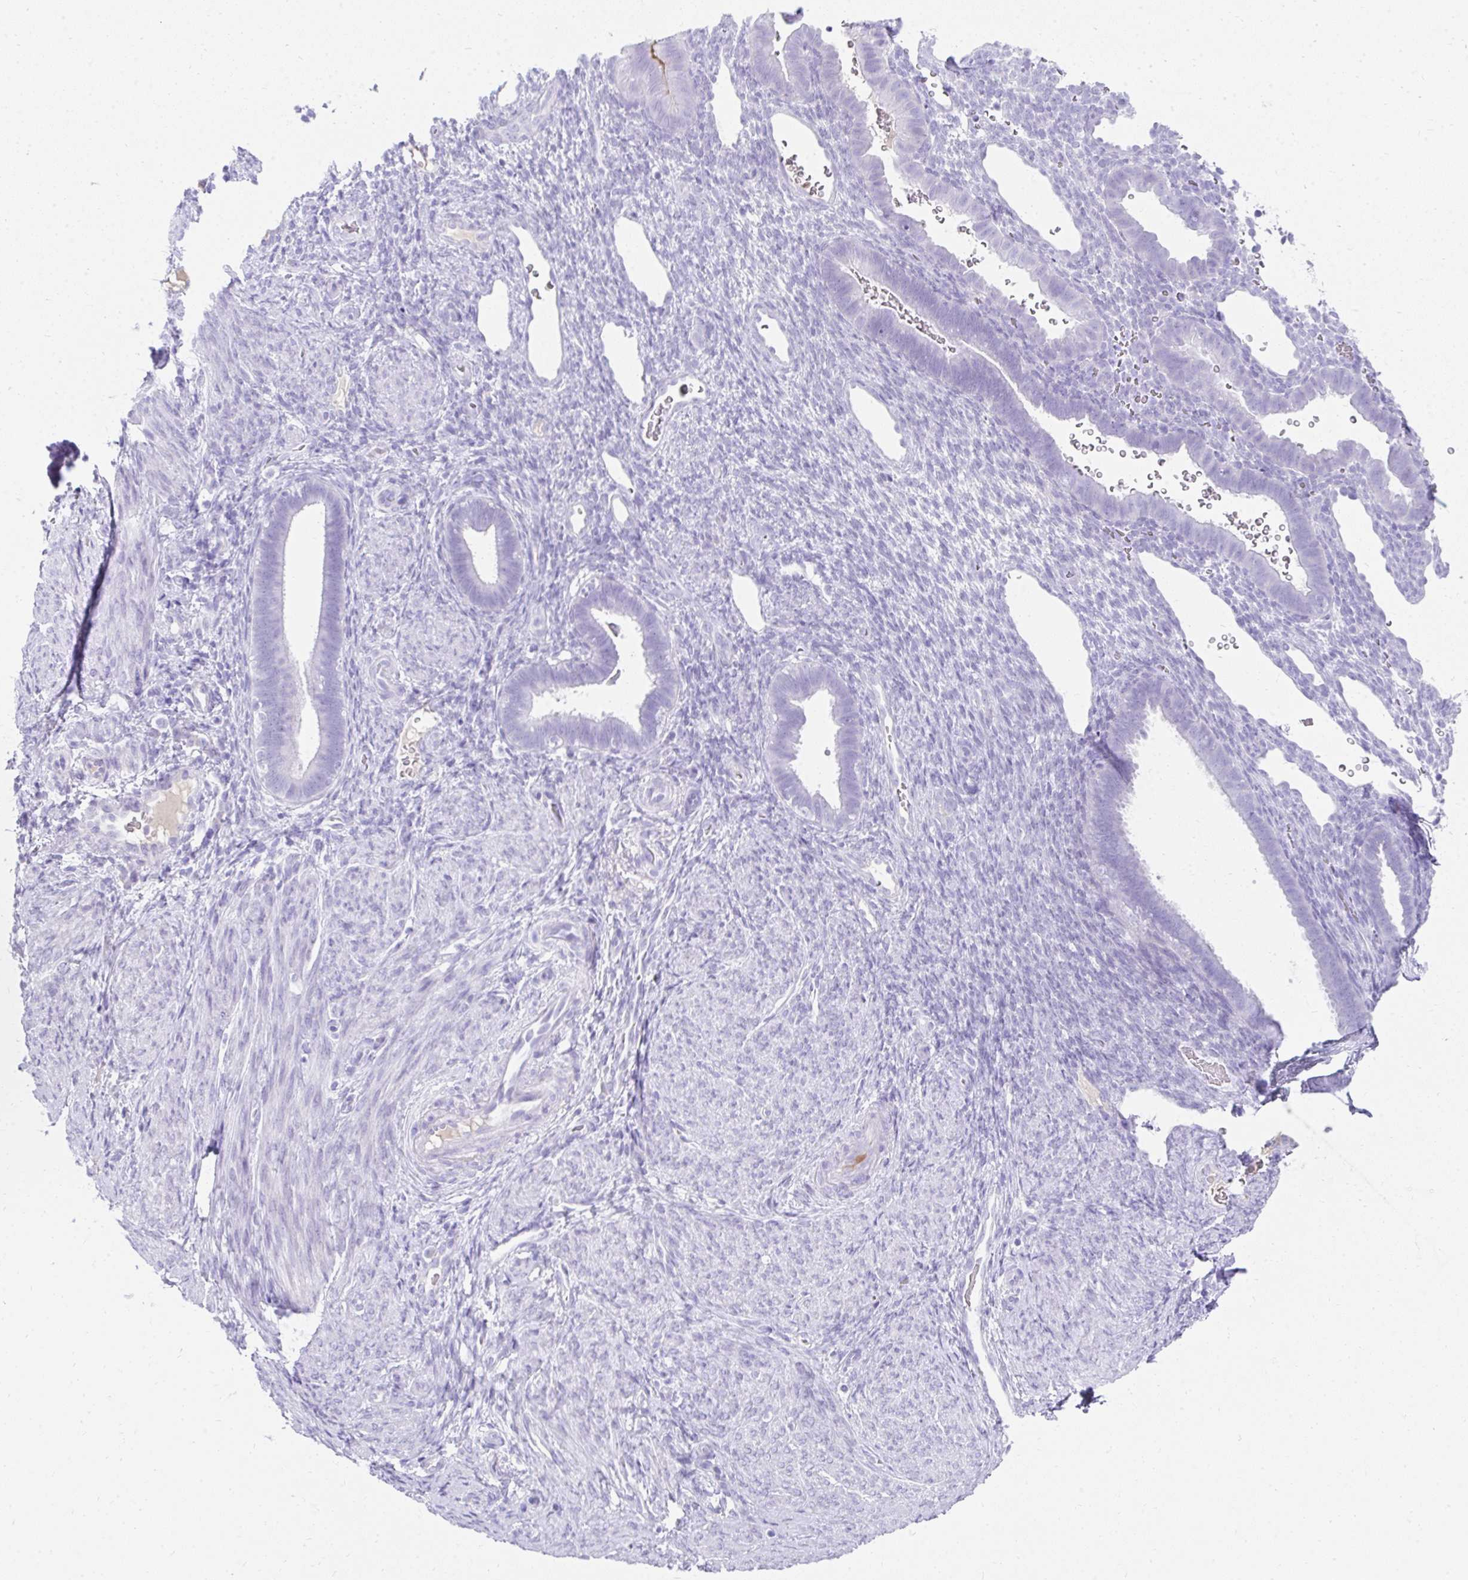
{"staining": {"intensity": "negative", "quantity": "none", "location": "none"}, "tissue": "endometrium", "cell_type": "Cells in endometrial stroma", "image_type": "normal", "snomed": [{"axis": "morphology", "description": "Normal tissue, NOS"}, {"axis": "topography", "description": "Endometrium"}], "caption": "Human endometrium stained for a protein using immunohistochemistry demonstrates no staining in cells in endometrial stroma.", "gene": "TNNT1", "patient": {"sex": "female", "age": 34}}